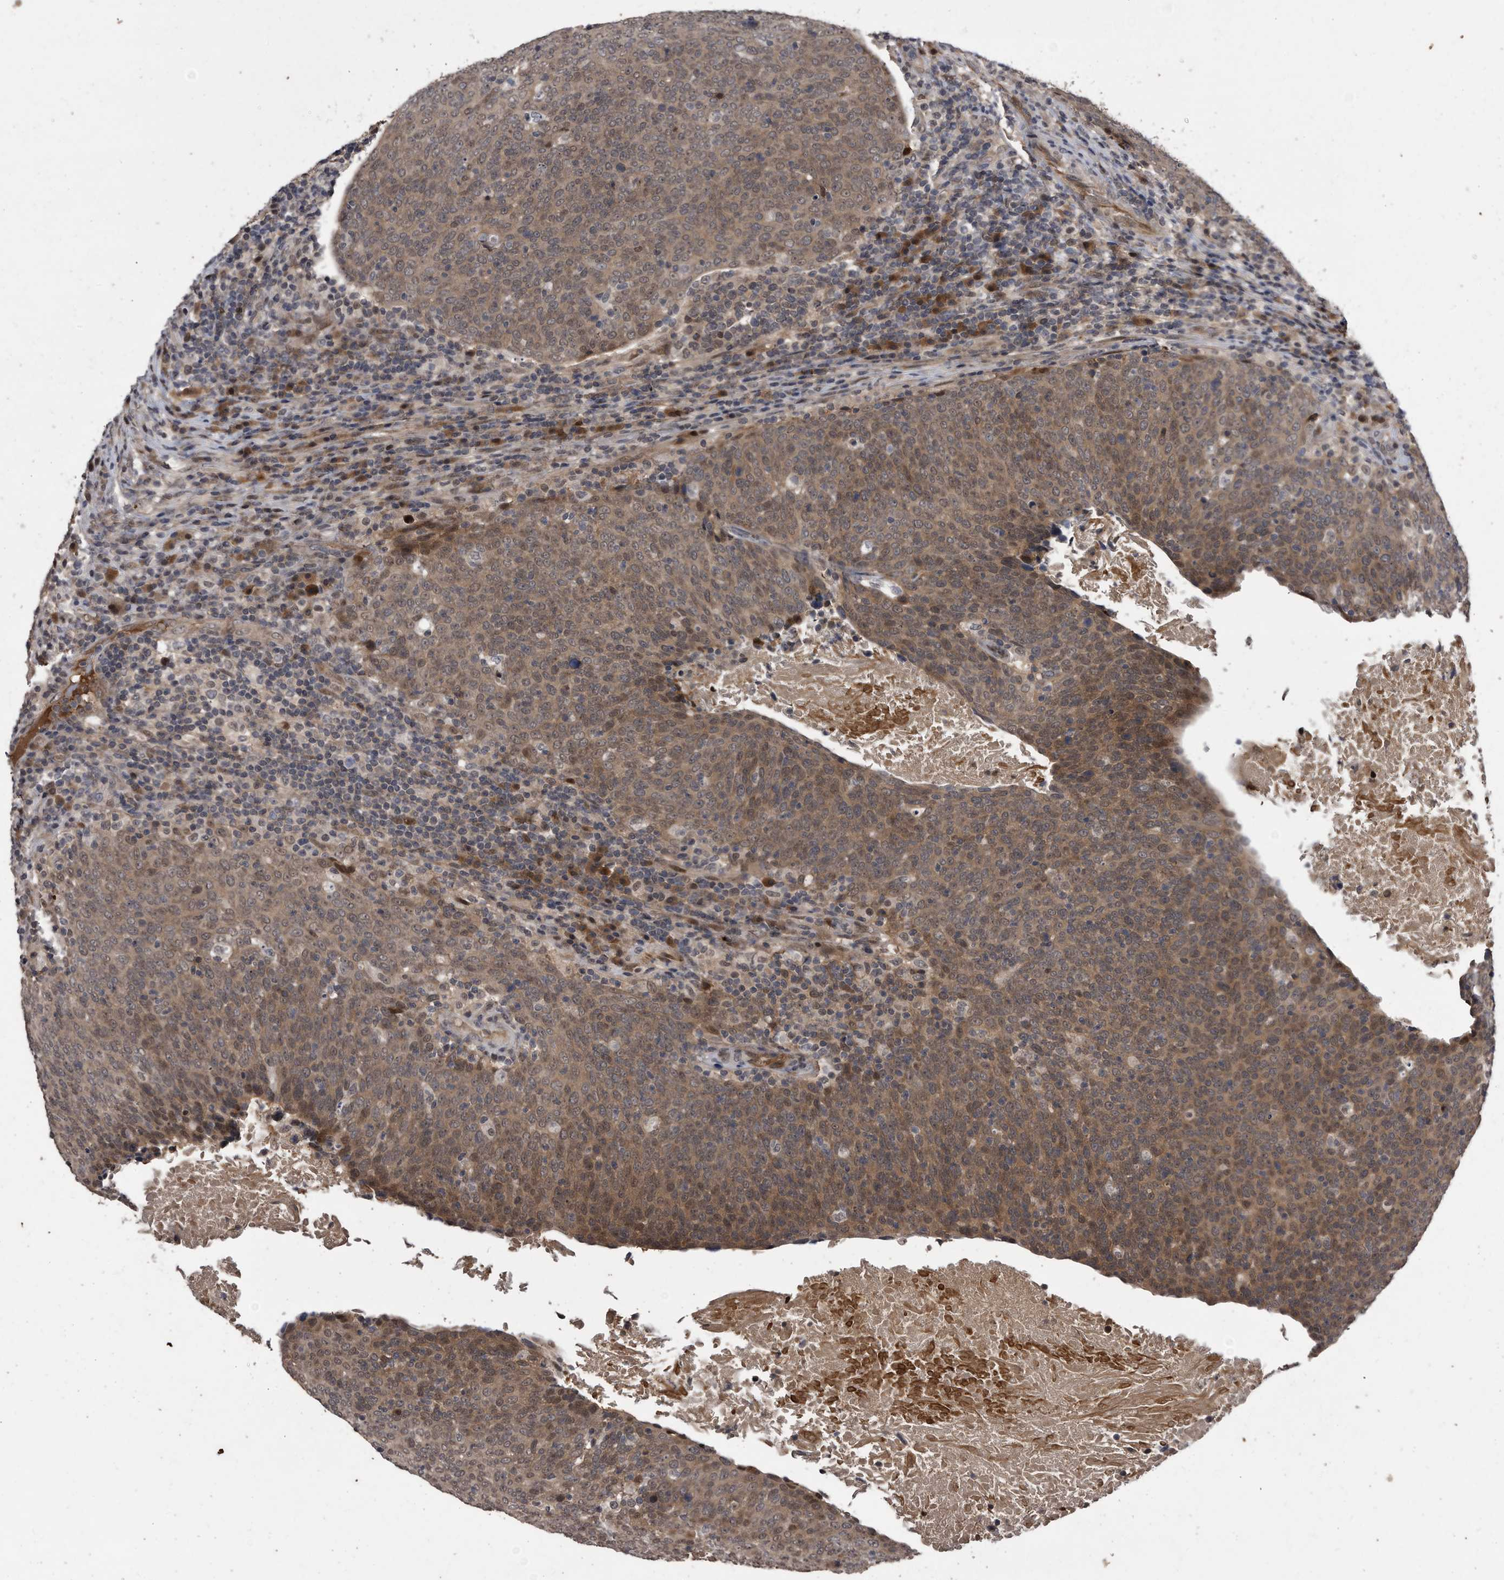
{"staining": {"intensity": "moderate", "quantity": ">75%", "location": "cytoplasmic/membranous,nuclear"}, "tissue": "head and neck cancer", "cell_type": "Tumor cells", "image_type": "cancer", "snomed": [{"axis": "morphology", "description": "Squamous cell carcinoma, NOS"}, {"axis": "morphology", "description": "Squamous cell carcinoma, metastatic, NOS"}, {"axis": "topography", "description": "Lymph node"}, {"axis": "topography", "description": "Head-Neck"}], "caption": "Immunohistochemistry image of neoplastic tissue: human metastatic squamous cell carcinoma (head and neck) stained using immunohistochemistry exhibits medium levels of moderate protein expression localized specifically in the cytoplasmic/membranous and nuclear of tumor cells, appearing as a cytoplasmic/membranous and nuclear brown color.", "gene": "RAD23B", "patient": {"sex": "male", "age": 62}}